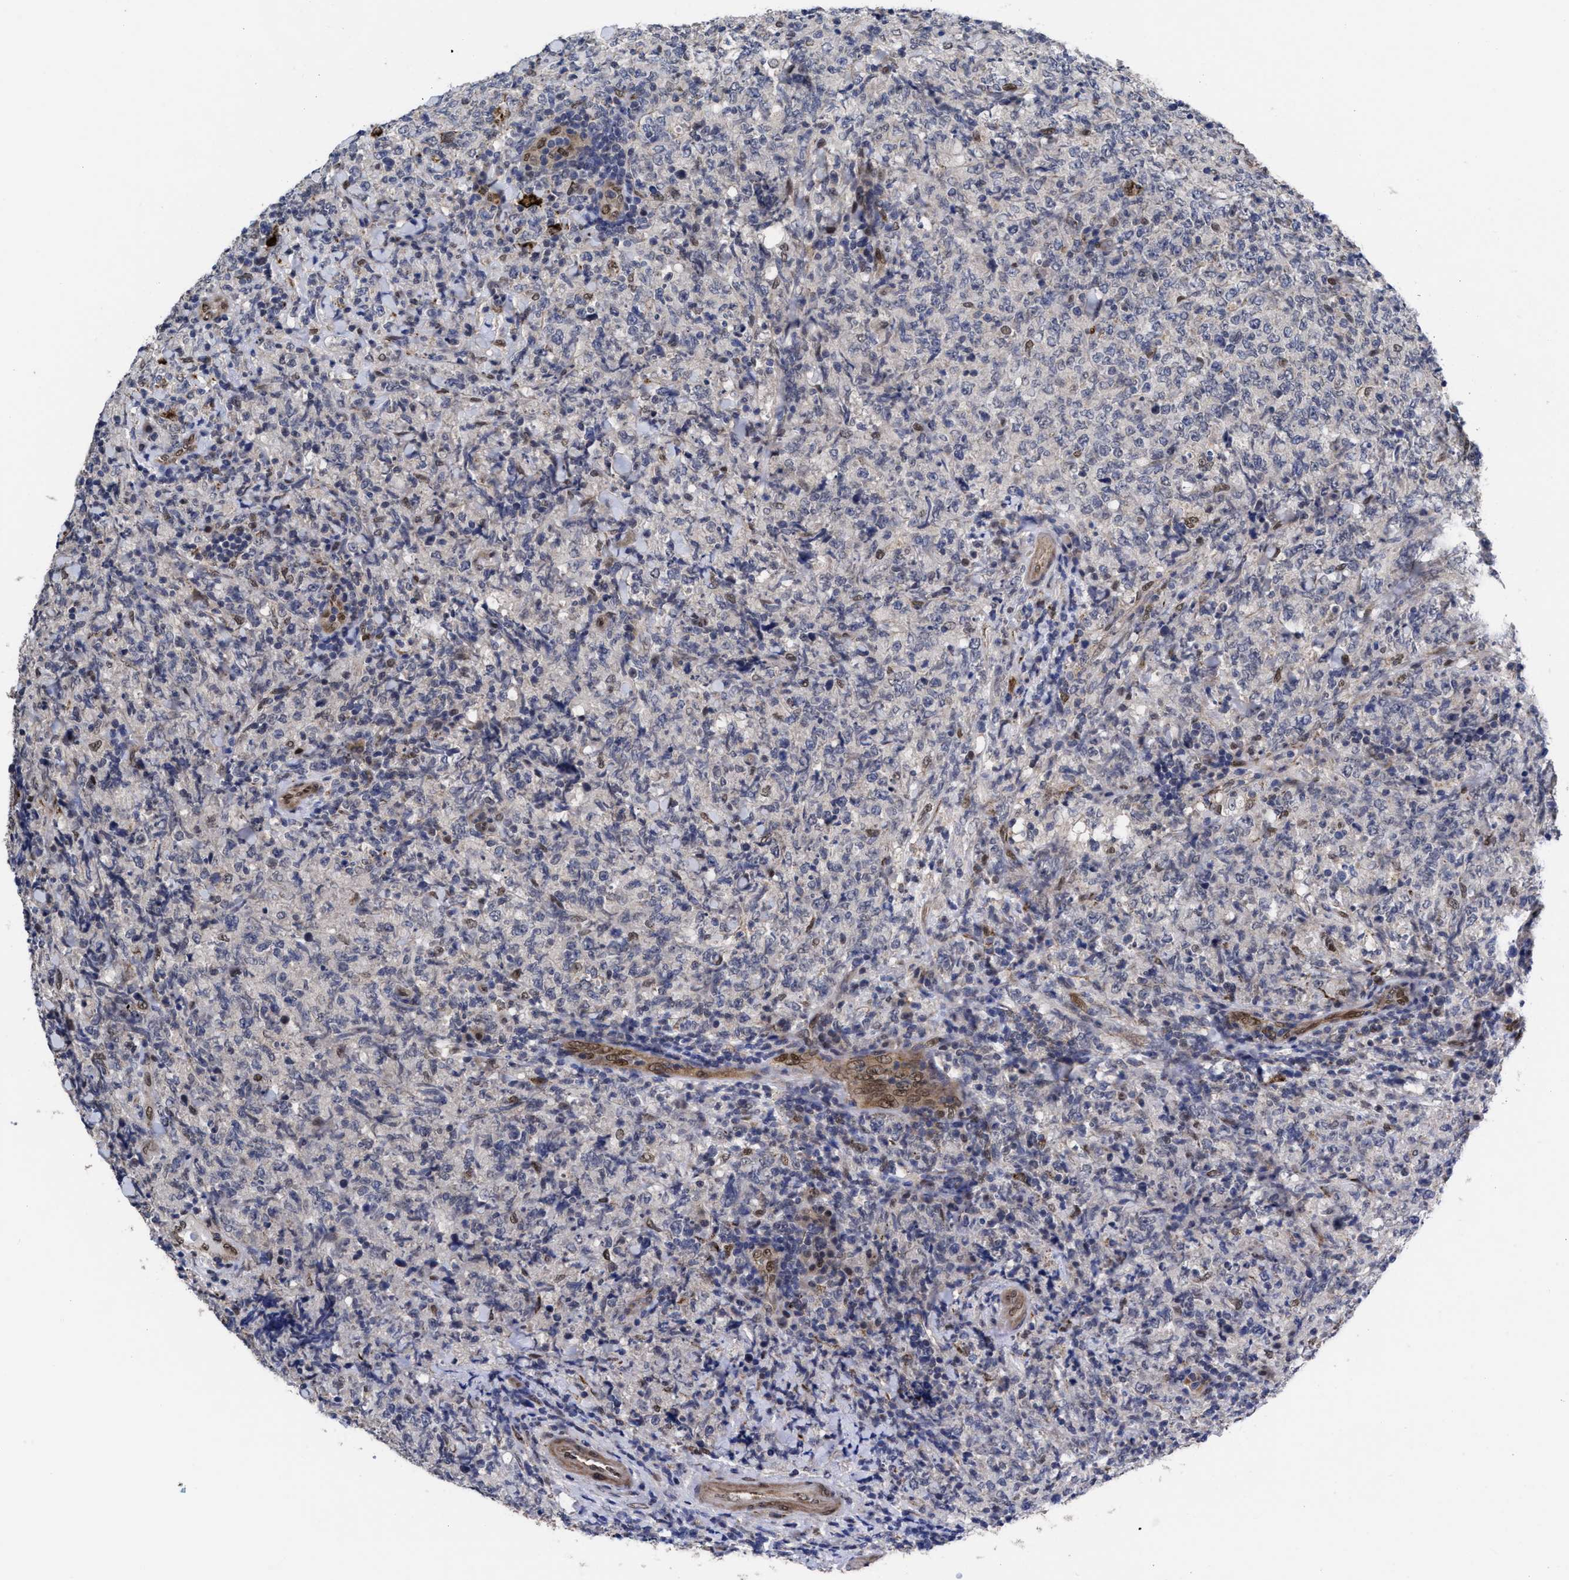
{"staining": {"intensity": "negative", "quantity": "none", "location": "none"}, "tissue": "lymphoma", "cell_type": "Tumor cells", "image_type": "cancer", "snomed": [{"axis": "morphology", "description": "Malignant lymphoma, non-Hodgkin's type, High grade"}, {"axis": "topography", "description": "Tonsil"}], "caption": "This is an immunohistochemistry photomicrograph of human lymphoma. There is no positivity in tumor cells.", "gene": "NPEPL1", "patient": {"sex": "female", "age": 36}}